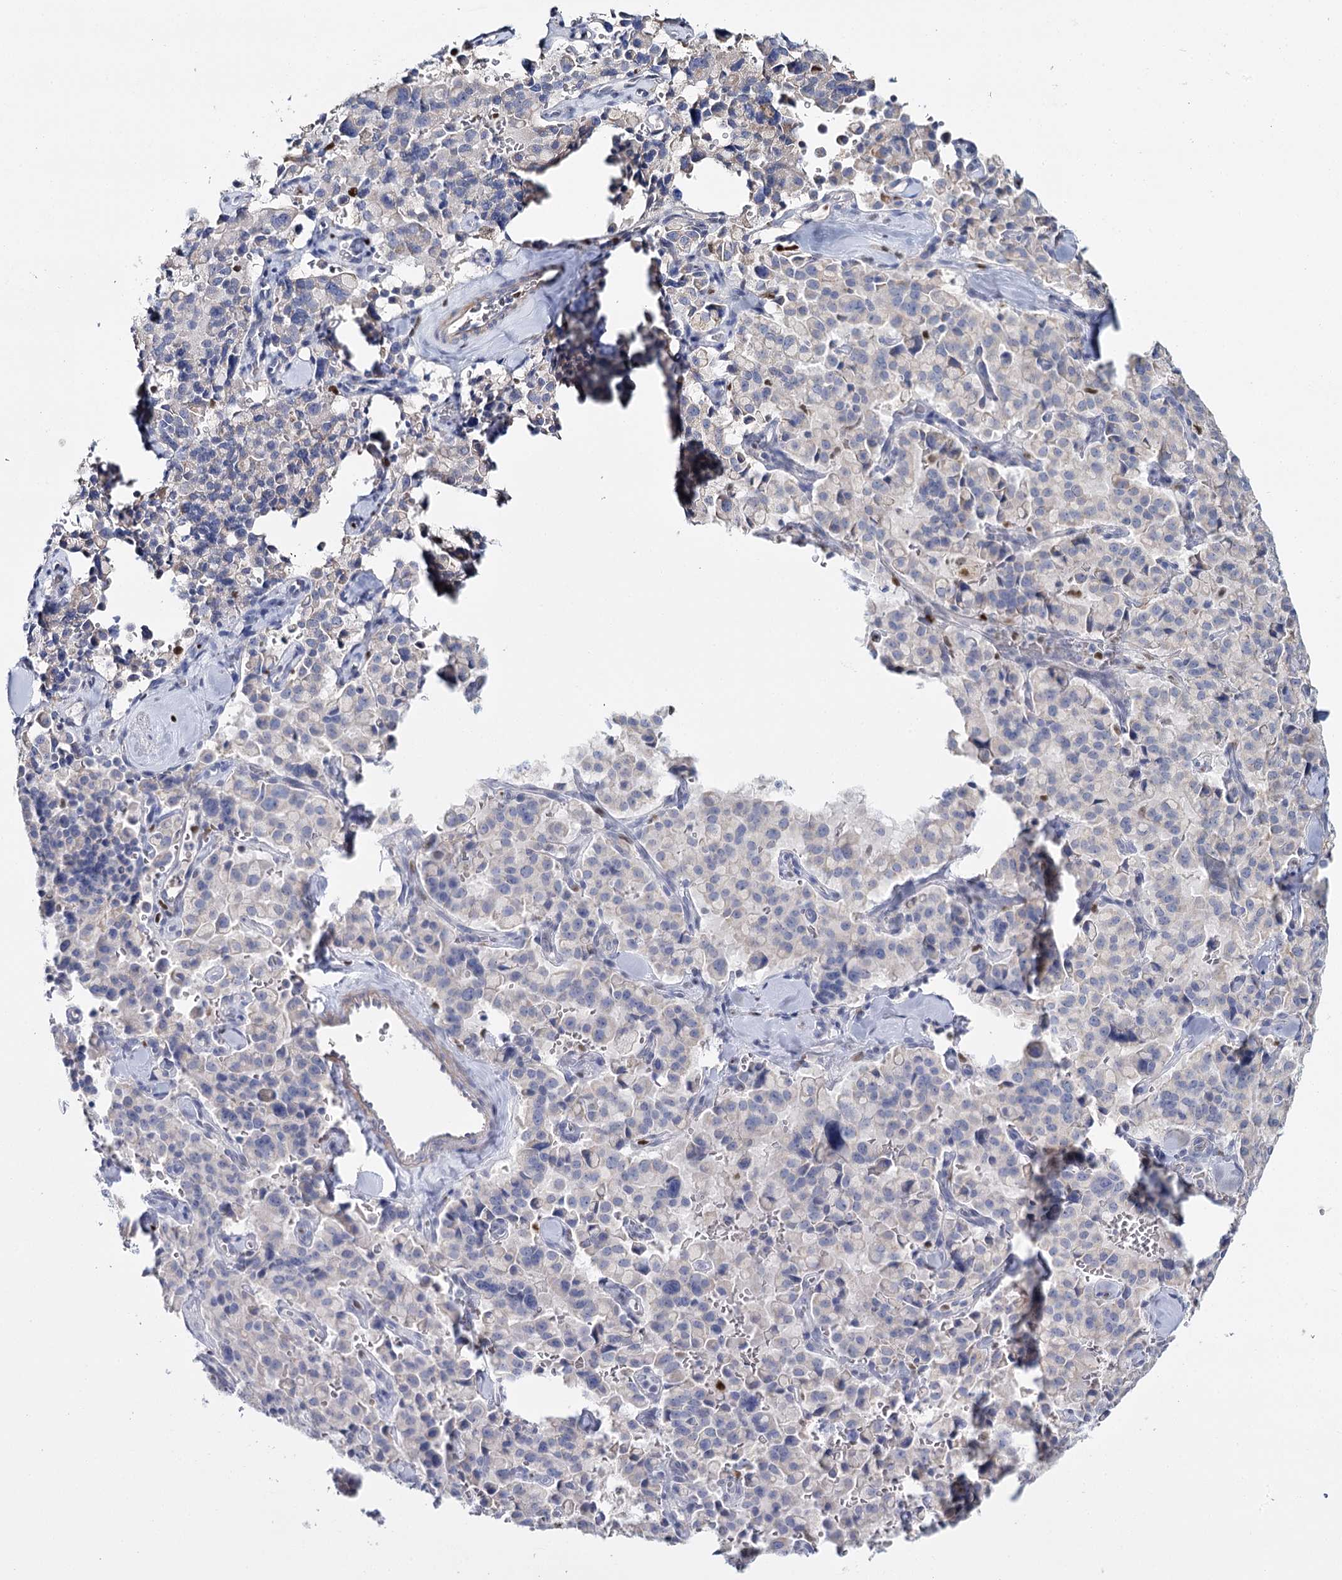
{"staining": {"intensity": "negative", "quantity": "none", "location": "none"}, "tissue": "pancreatic cancer", "cell_type": "Tumor cells", "image_type": "cancer", "snomed": [{"axis": "morphology", "description": "Adenocarcinoma, NOS"}, {"axis": "topography", "description": "Pancreas"}], "caption": "IHC histopathology image of neoplastic tissue: human pancreatic cancer stained with DAB demonstrates no significant protein positivity in tumor cells.", "gene": "IGSF3", "patient": {"sex": "male", "age": 65}}